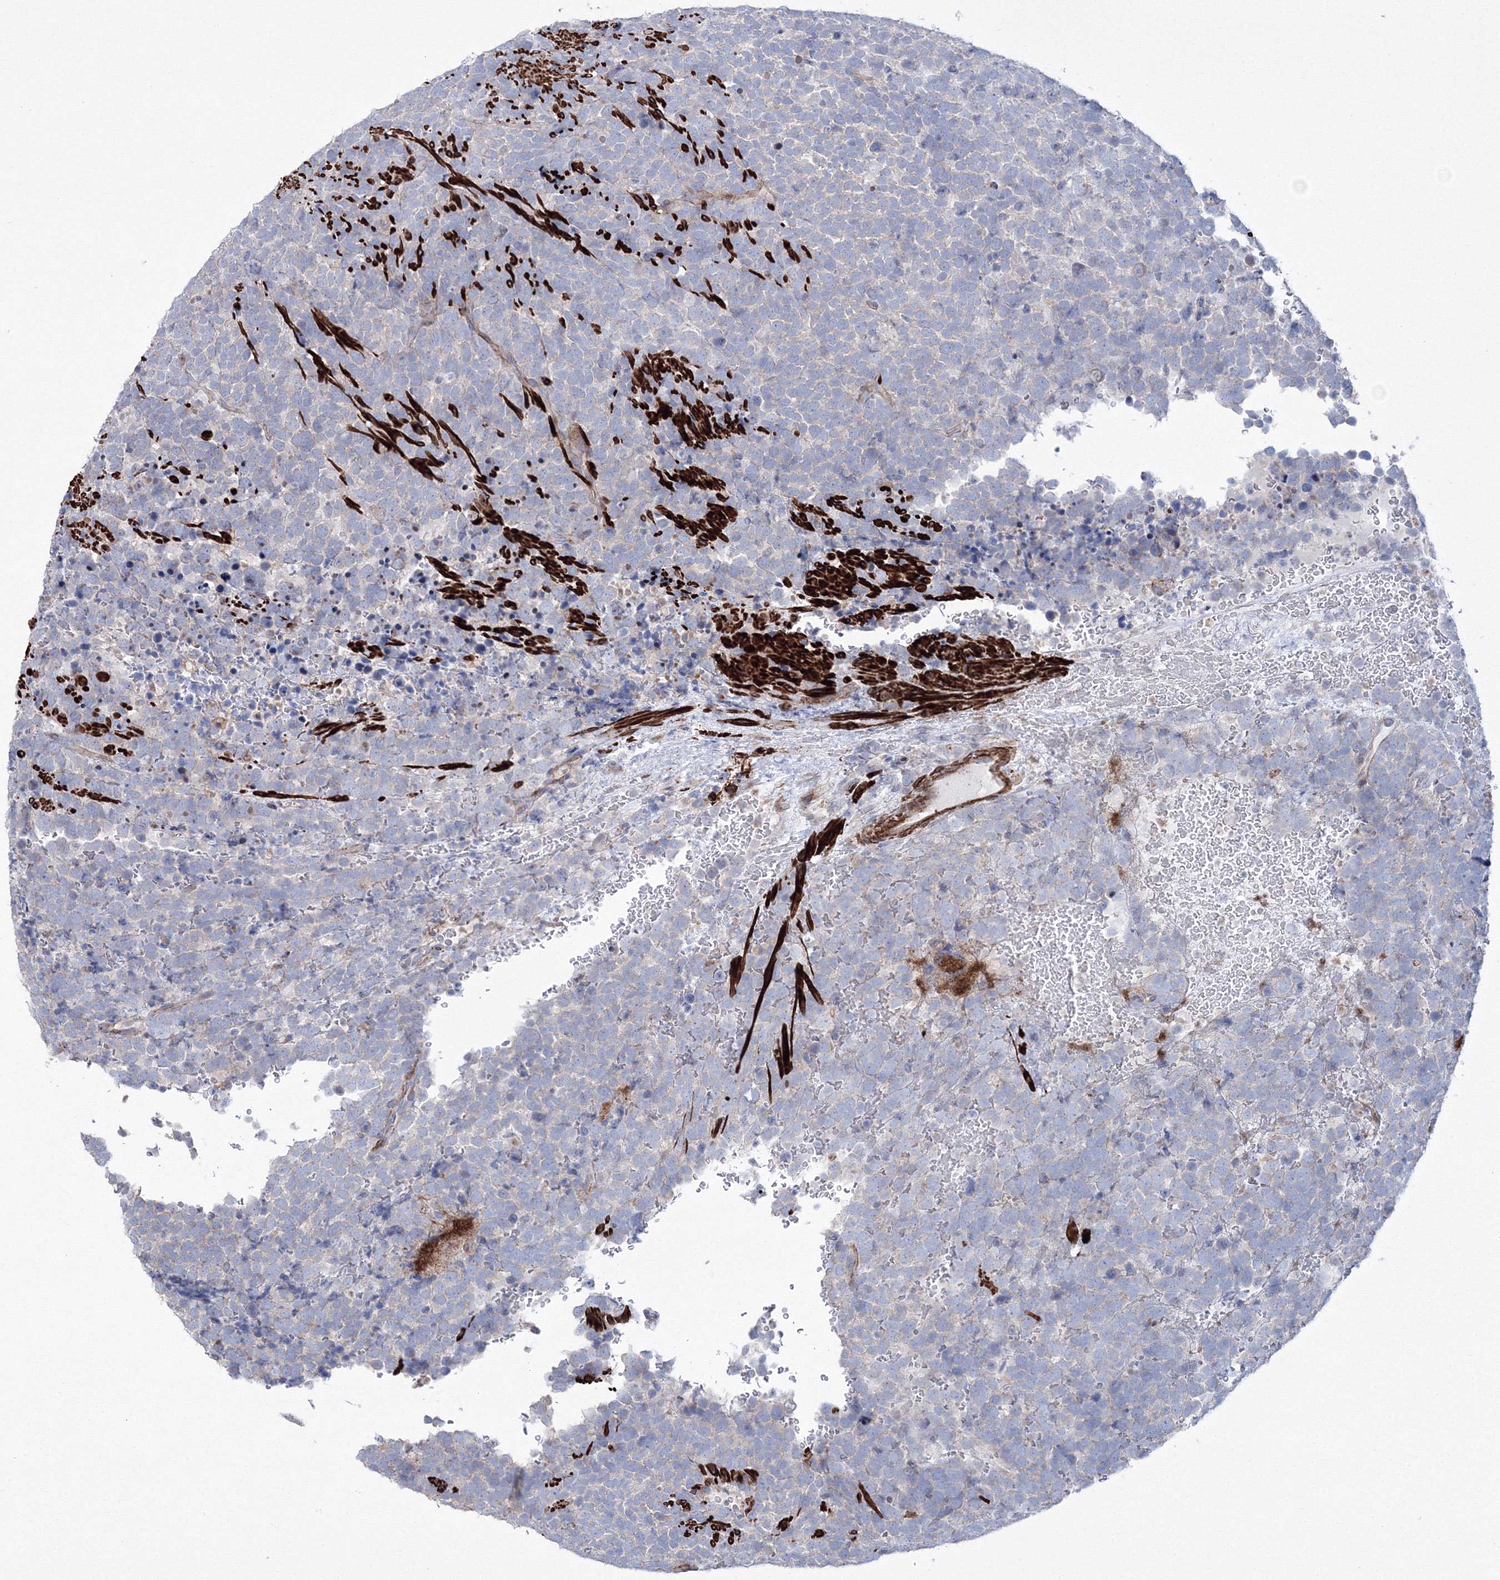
{"staining": {"intensity": "negative", "quantity": "none", "location": "none"}, "tissue": "urothelial cancer", "cell_type": "Tumor cells", "image_type": "cancer", "snomed": [{"axis": "morphology", "description": "Urothelial carcinoma, High grade"}, {"axis": "topography", "description": "Urinary bladder"}], "caption": "High power microscopy image of an immunohistochemistry (IHC) micrograph of high-grade urothelial carcinoma, revealing no significant expression in tumor cells. (DAB immunohistochemistry (IHC), high magnification).", "gene": "GPR82", "patient": {"sex": "female", "age": 82}}